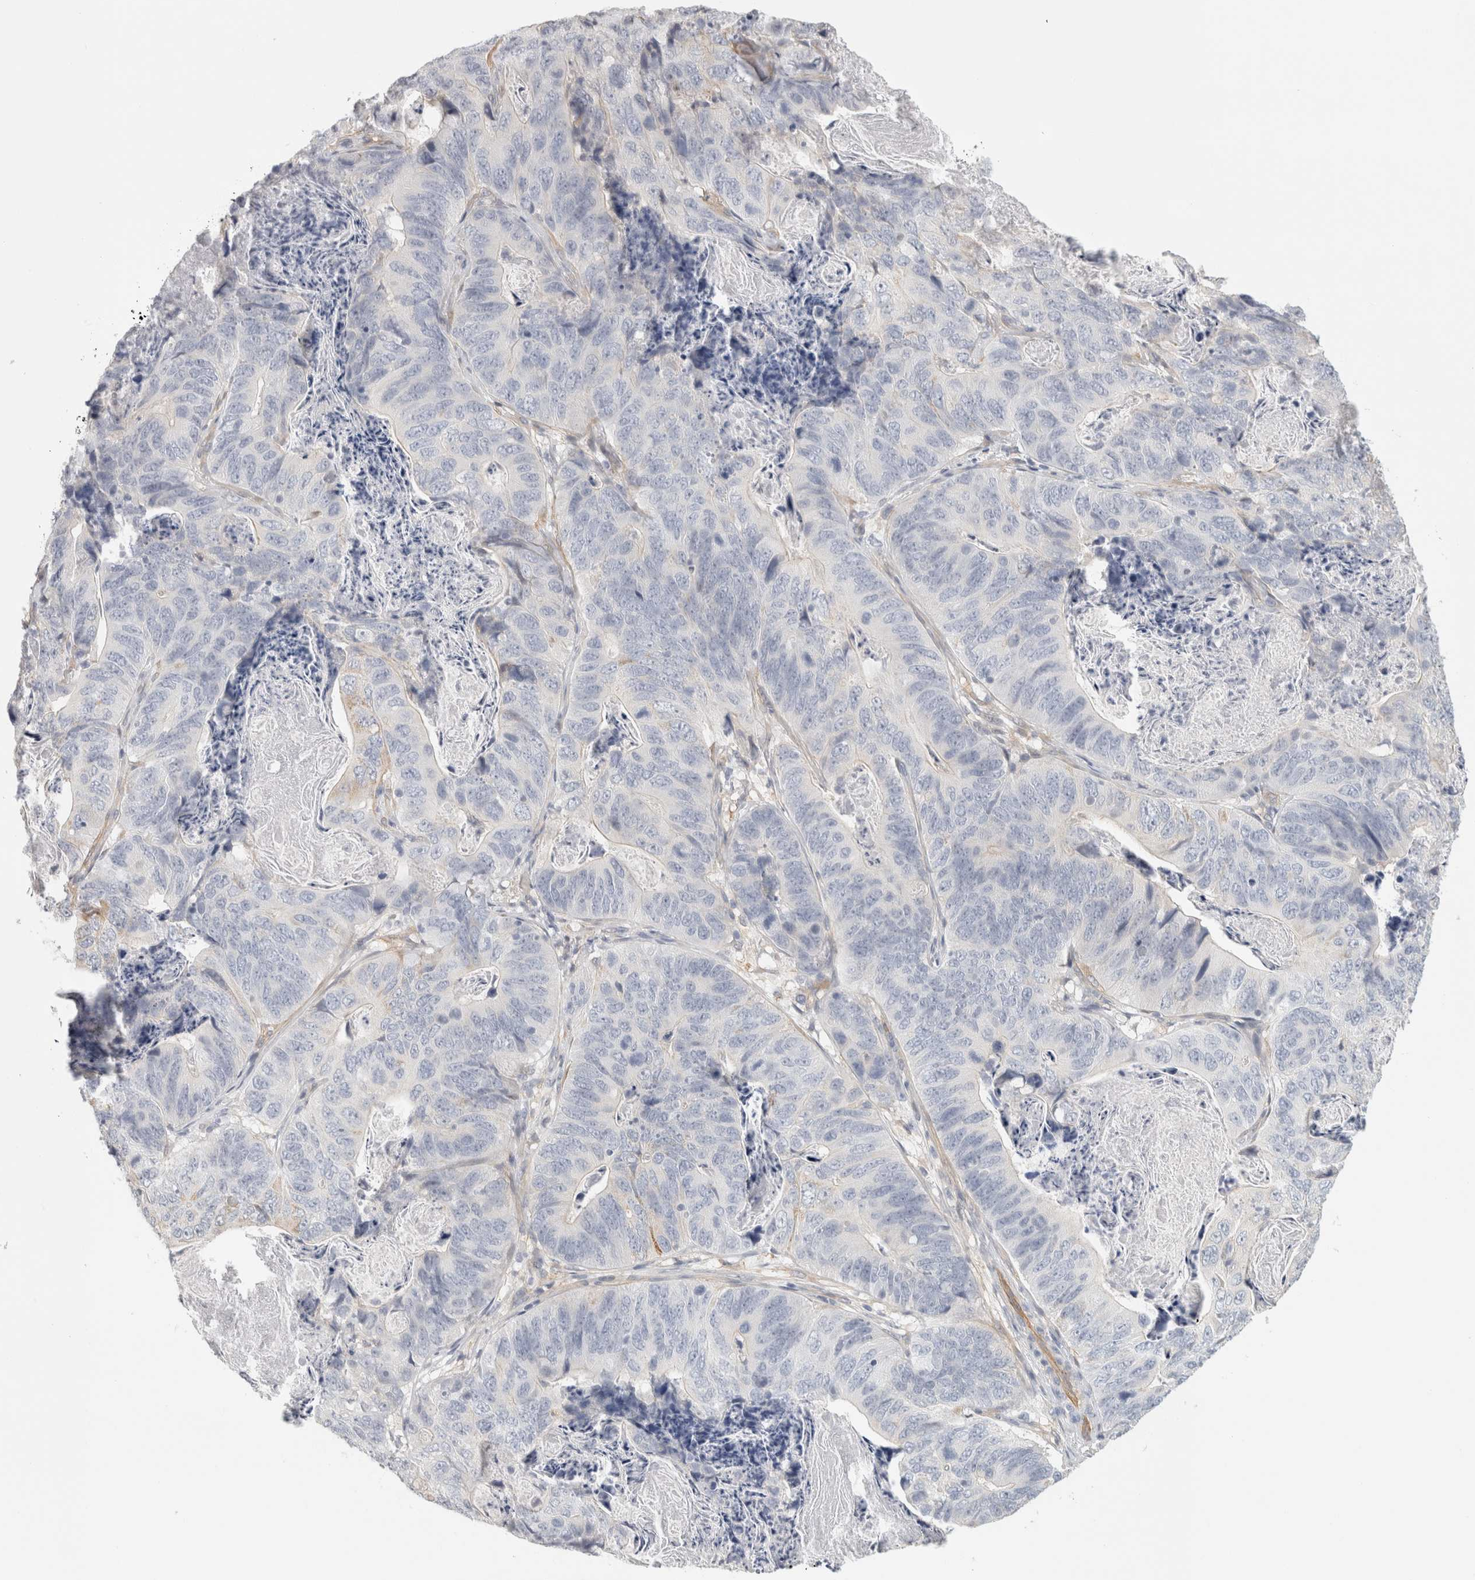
{"staining": {"intensity": "negative", "quantity": "none", "location": "none"}, "tissue": "stomach cancer", "cell_type": "Tumor cells", "image_type": "cancer", "snomed": [{"axis": "morphology", "description": "Normal tissue, NOS"}, {"axis": "morphology", "description": "Adenocarcinoma, NOS"}, {"axis": "topography", "description": "Stomach"}], "caption": "Immunohistochemistry micrograph of neoplastic tissue: stomach adenocarcinoma stained with DAB displays no significant protein expression in tumor cells.", "gene": "FBLIM1", "patient": {"sex": "female", "age": 89}}